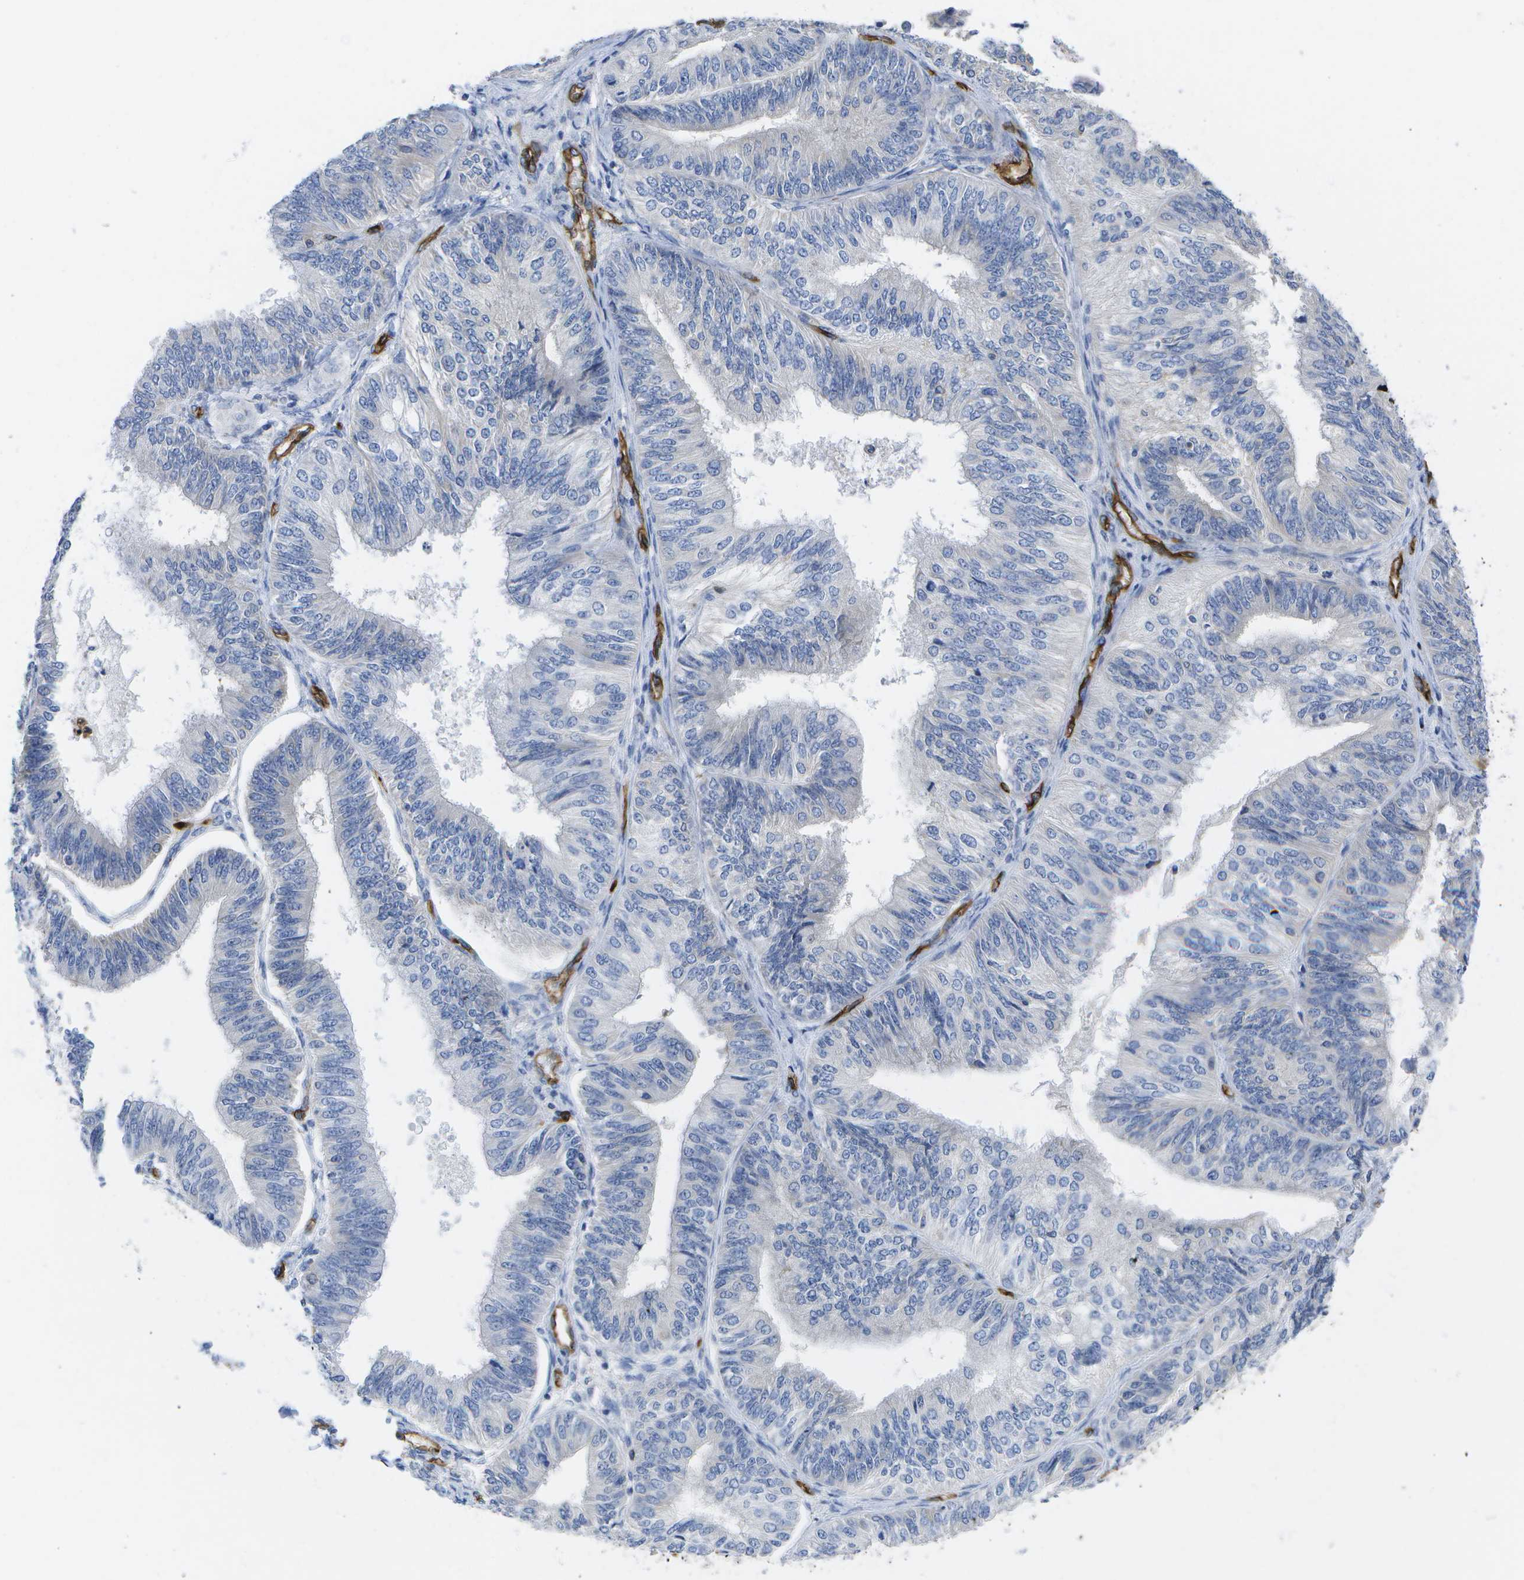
{"staining": {"intensity": "negative", "quantity": "none", "location": "none"}, "tissue": "endometrial cancer", "cell_type": "Tumor cells", "image_type": "cancer", "snomed": [{"axis": "morphology", "description": "Adenocarcinoma, NOS"}, {"axis": "topography", "description": "Endometrium"}], "caption": "This micrograph is of adenocarcinoma (endometrial) stained with IHC to label a protein in brown with the nuclei are counter-stained blue. There is no expression in tumor cells. The staining is performed using DAB (3,3'-diaminobenzidine) brown chromogen with nuclei counter-stained in using hematoxylin.", "gene": "DYSF", "patient": {"sex": "female", "age": 58}}